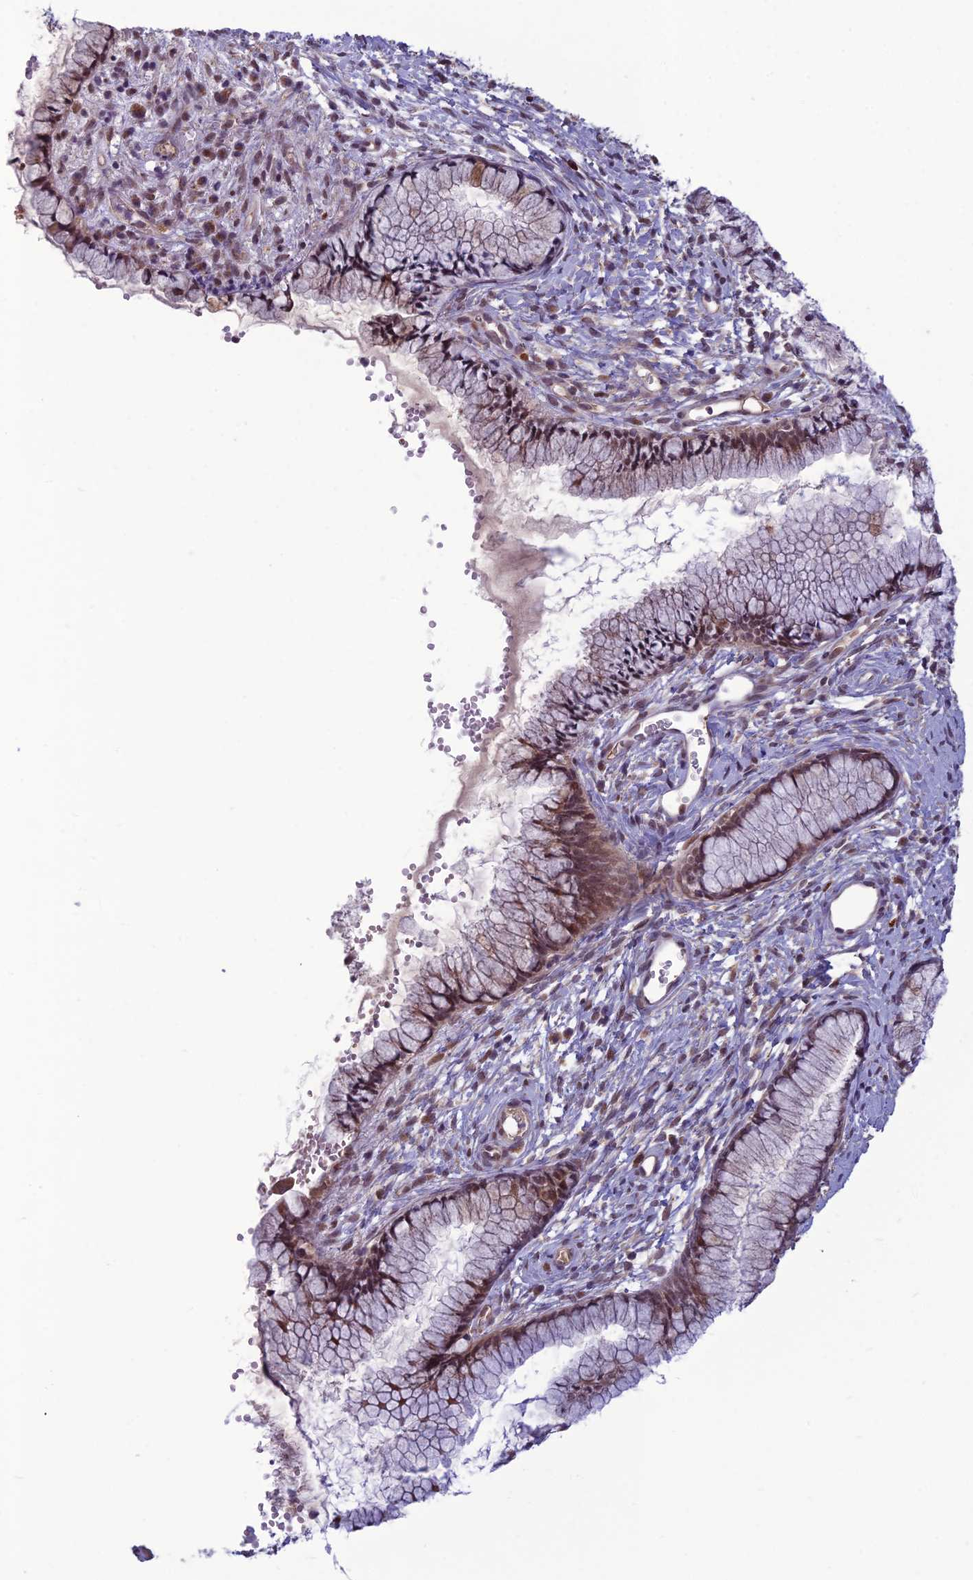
{"staining": {"intensity": "moderate", "quantity": "25%-75%", "location": "nuclear"}, "tissue": "cervix", "cell_type": "Glandular cells", "image_type": "normal", "snomed": [{"axis": "morphology", "description": "Normal tissue, NOS"}, {"axis": "topography", "description": "Cervix"}], "caption": "An image of cervix stained for a protein demonstrates moderate nuclear brown staining in glandular cells.", "gene": "FBRS", "patient": {"sex": "female", "age": 42}}